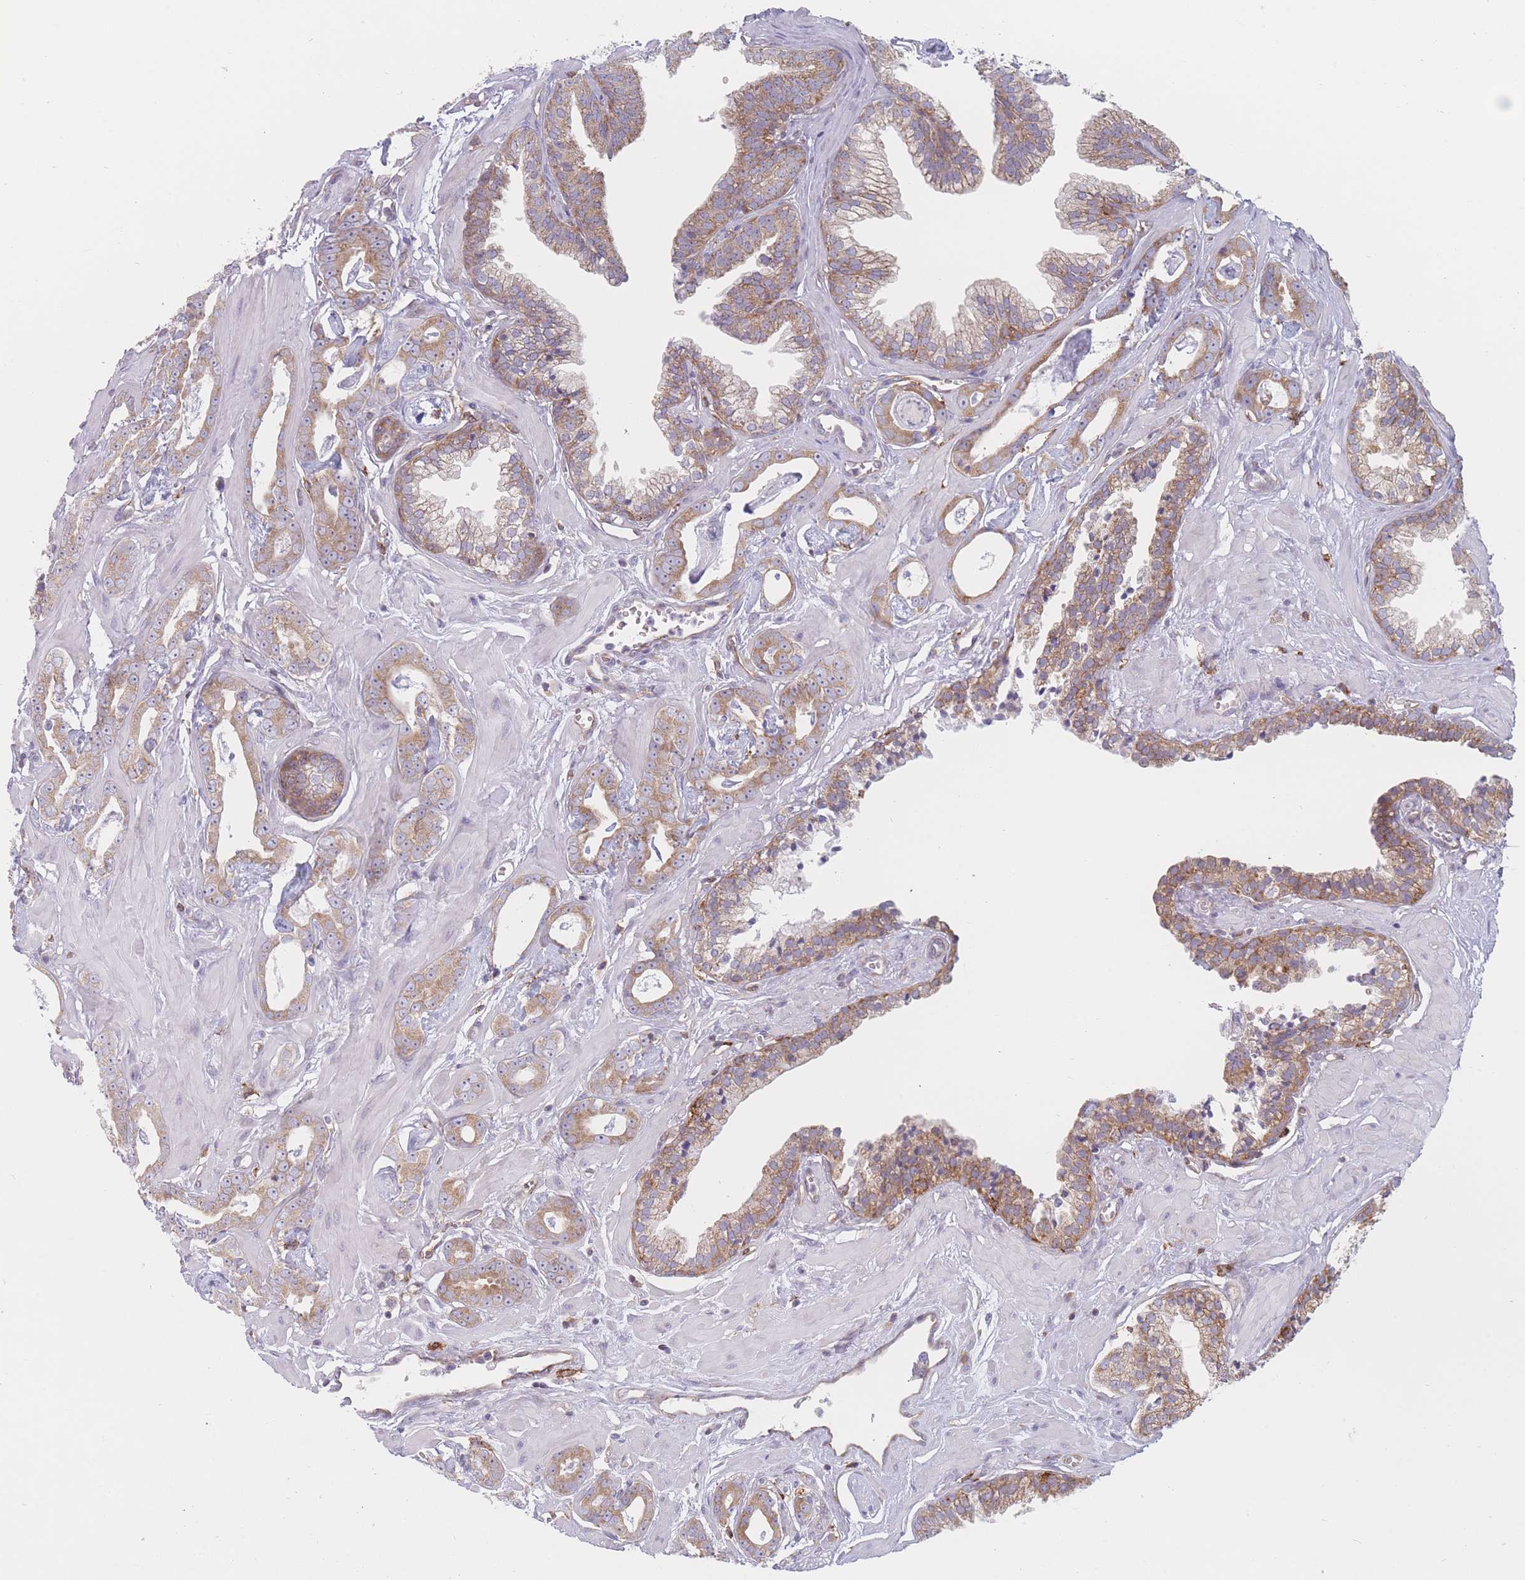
{"staining": {"intensity": "moderate", "quantity": "25%-75%", "location": "cytoplasmic/membranous"}, "tissue": "prostate cancer", "cell_type": "Tumor cells", "image_type": "cancer", "snomed": [{"axis": "morphology", "description": "Adenocarcinoma, Low grade"}, {"axis": "topography", "description": "Prostate"}], "caption": "Immunohistochemistry (DAB (3,3'-diaminobenzidine)) staining of prostate cancer shows moderate cytoplasmic/membranous protein expression in about 25%-75% of tumor cells.", "gene": "MAP1S", "patient": {"sex": "male", "age": 60}}